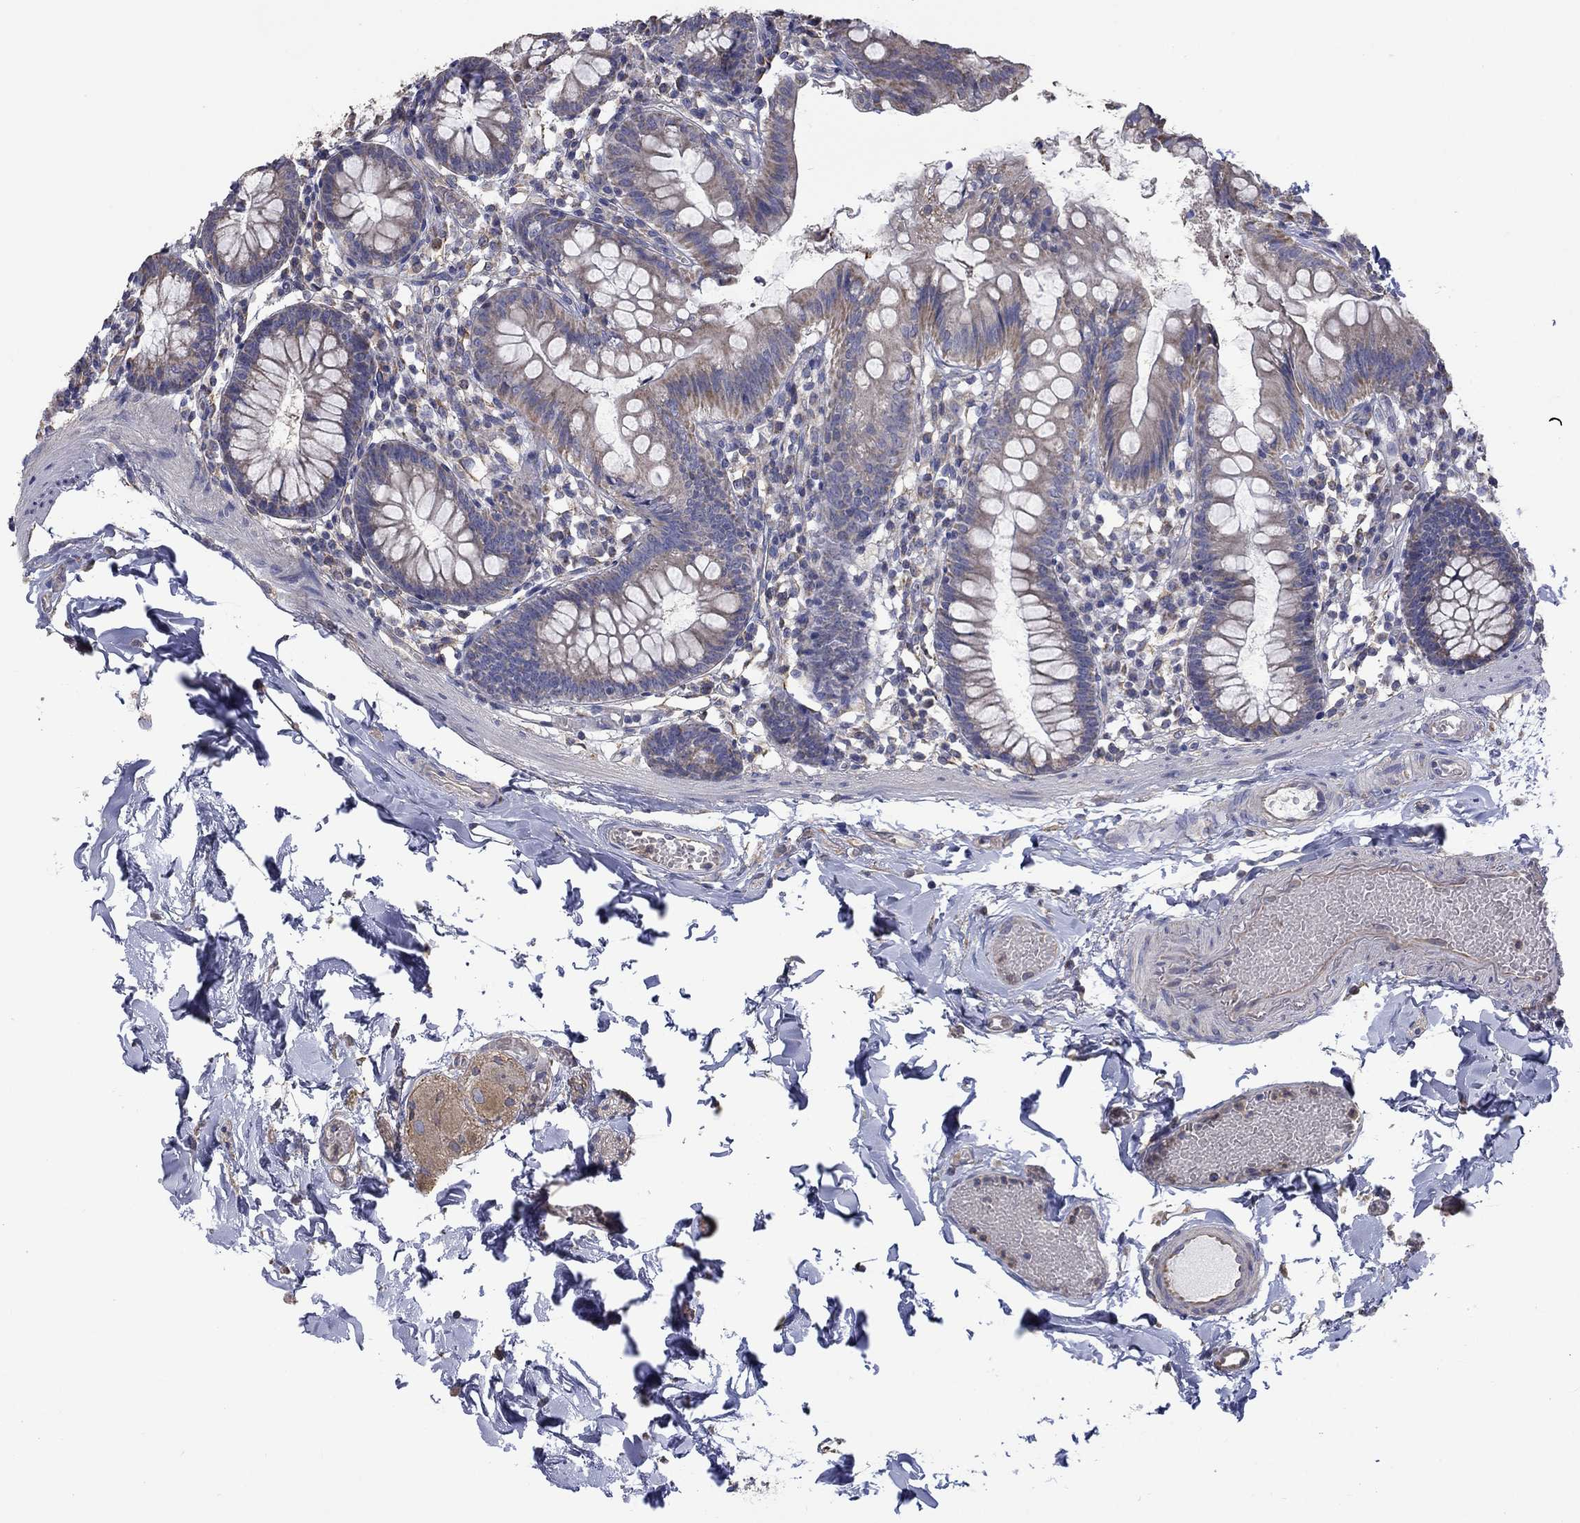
{"staining": {"intensity": "weak", "quantity": "25%-75%", "location": "cytoplasmic/membranous"}, "tissue": "small intestine", "cell_type": "Glandular cells", "image_type": "normal", "snomed": [{"axis": "morphology", "description": "Normal tissue, NOS"}, {"axis": "topography", "description": "Small intestine"}], "caption": "This photomicrograph demonstrates immunohistochemistry staining of normal human small intestine, with low weak cytoplasmic/membranous staining in approximately 25%-75% of glandular cells.", "gene": "CAMKK2", "patient": {"sex": "female", "age": 90}}